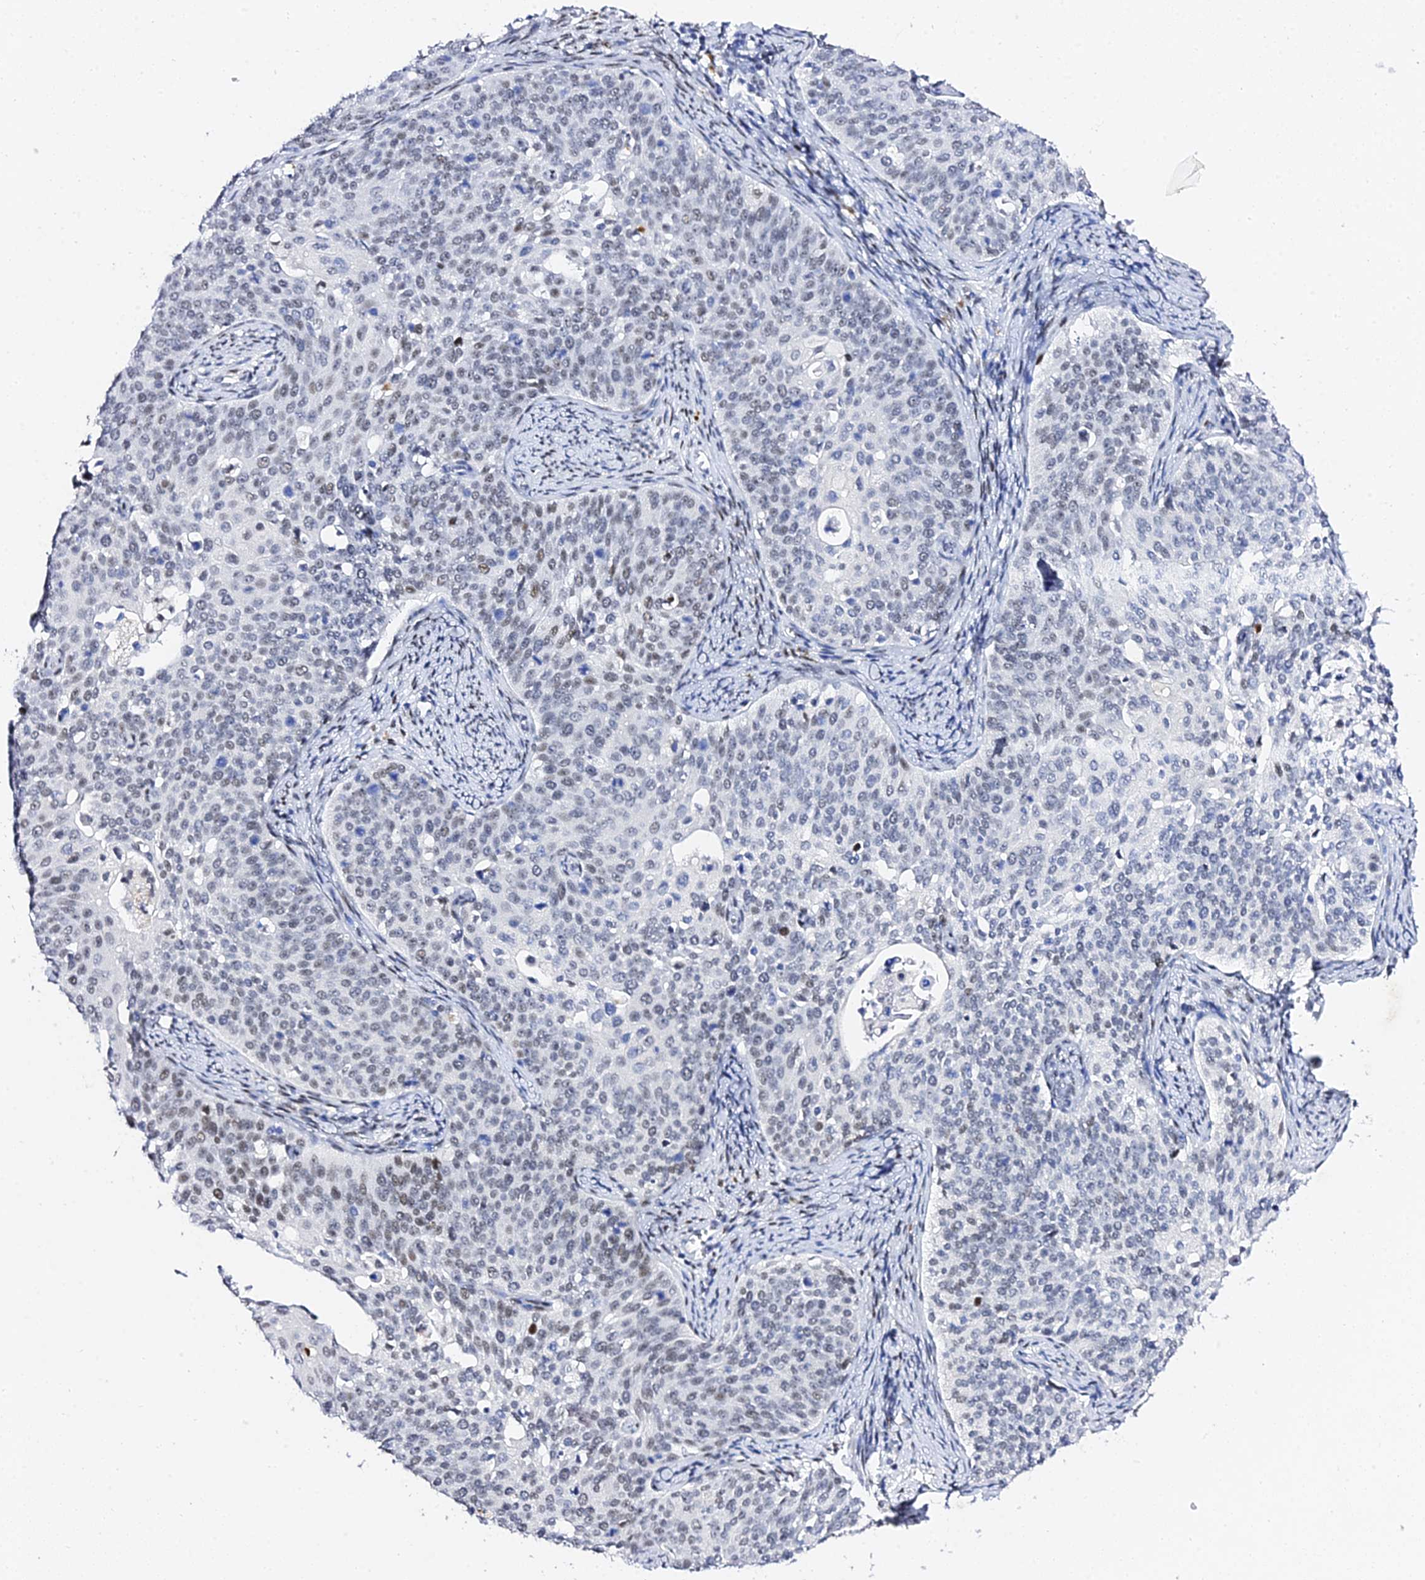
{"staining": {"intensity": "weak", "quantity": "<25%", "location": "nuclear"}, "tissue": "cervical cancer", "cell_type": "Tumor cells", "image_type": "cancer", "snomed": [{"axis": "morphology", "description": "Squamous cell carcinoma, NOS"}, {"axis": "topography", "description": "Cervix"}], "caption": "This micrograph is of cervical cancer (squamous cell carcinoma) stained with IHC to label a protein in brown with the nuclei are counter-stained blue. There is no positivity in tumor cells.", "gene": "POFUT2", "patient": {"sex": "female", "age": 44}}